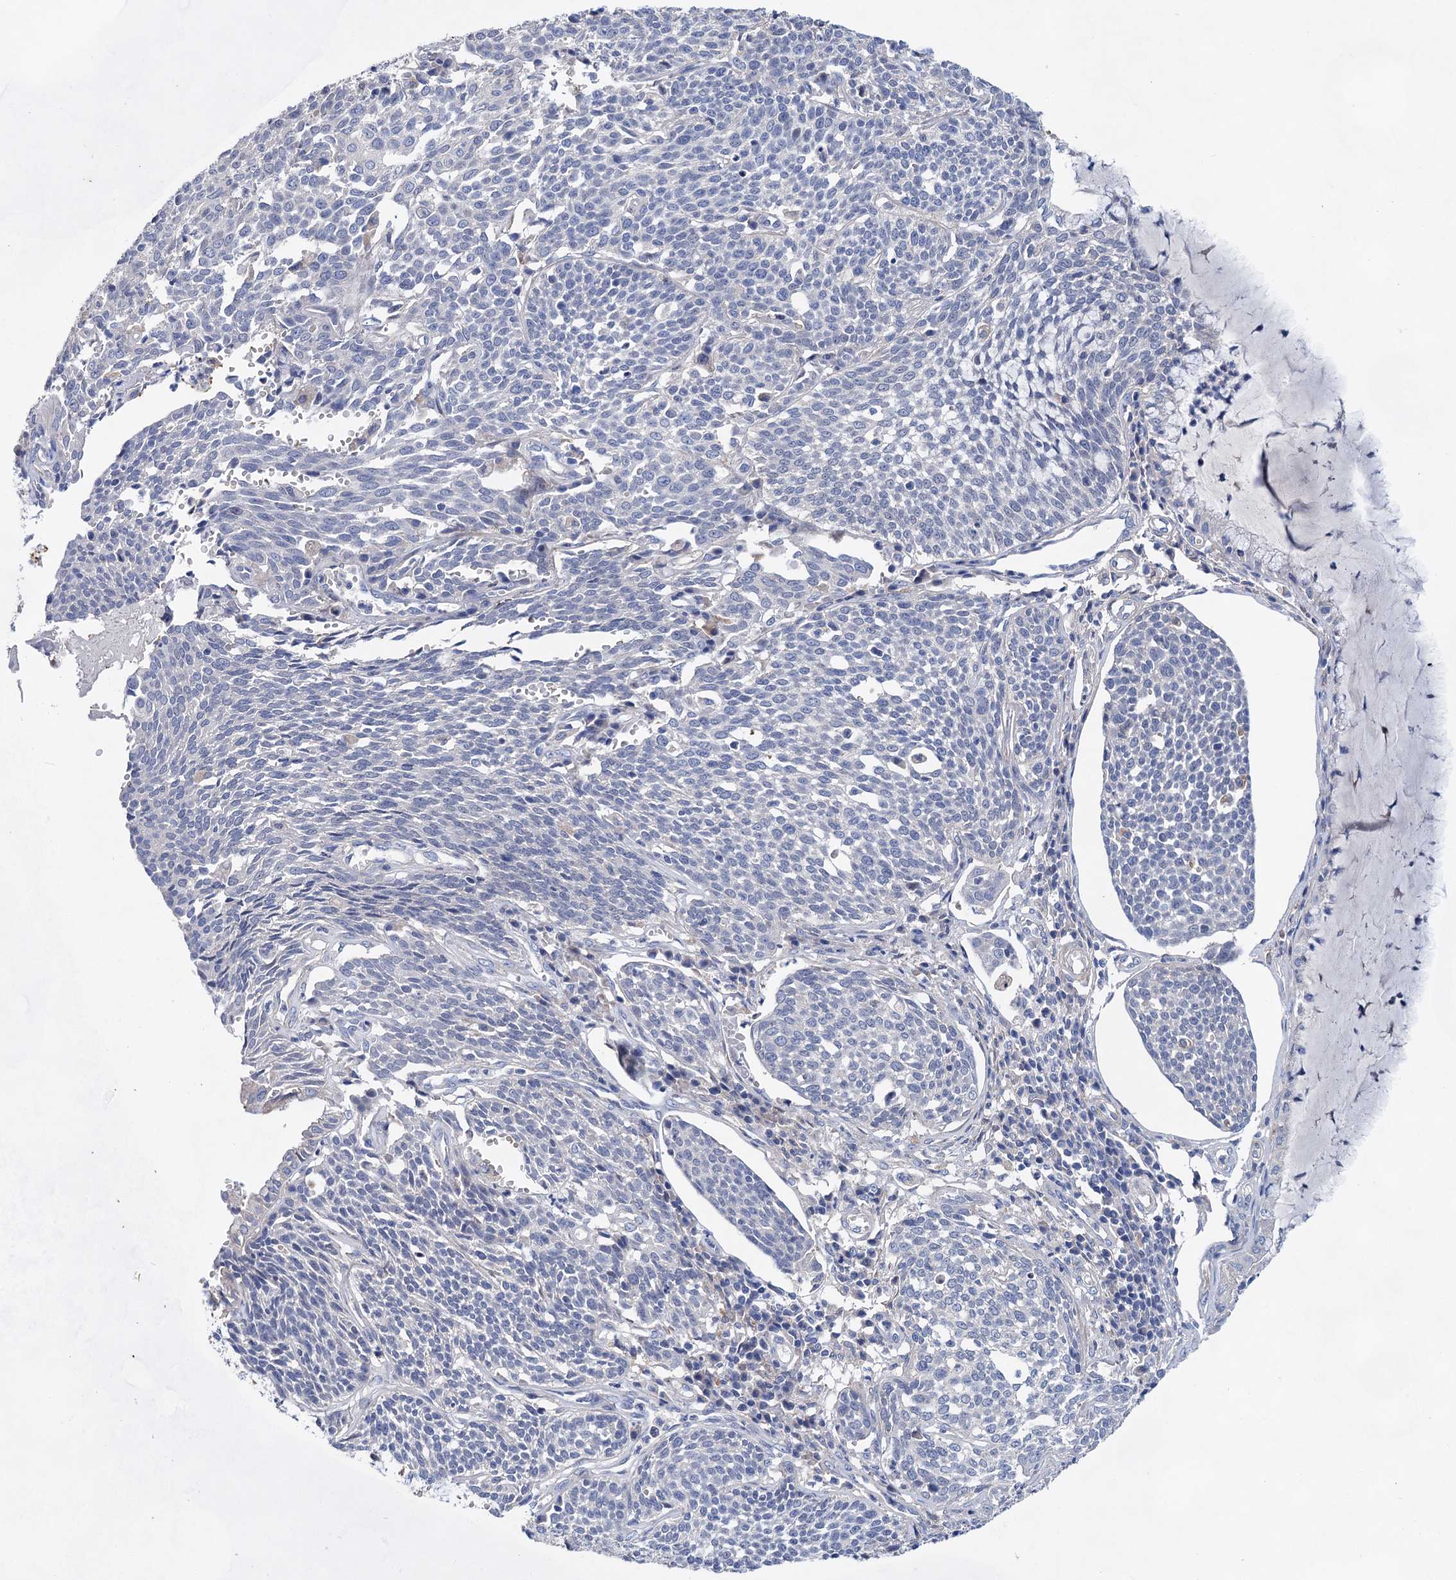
{"staining": {"intensity": "negative", "quantity": "none", "location": "none"}, "tissue": "cervical cancer", "cell_type": "Tumor cells", "image_type": "cancer", "snomed": [{"axis": "morphology", "description": "Squamous cell carcinoma, NOS"}, {"axis": "topography", "description": "Cervix"}], "caption": "IHC histopathology image of neoplastic tissue: human cervical cancer stained with DAB (3,3'-diaminobenzidine) displays no significant protein staining in tumor cells.", "gene": "GPR155", "patient": {"sex": "female", "age": 34}}